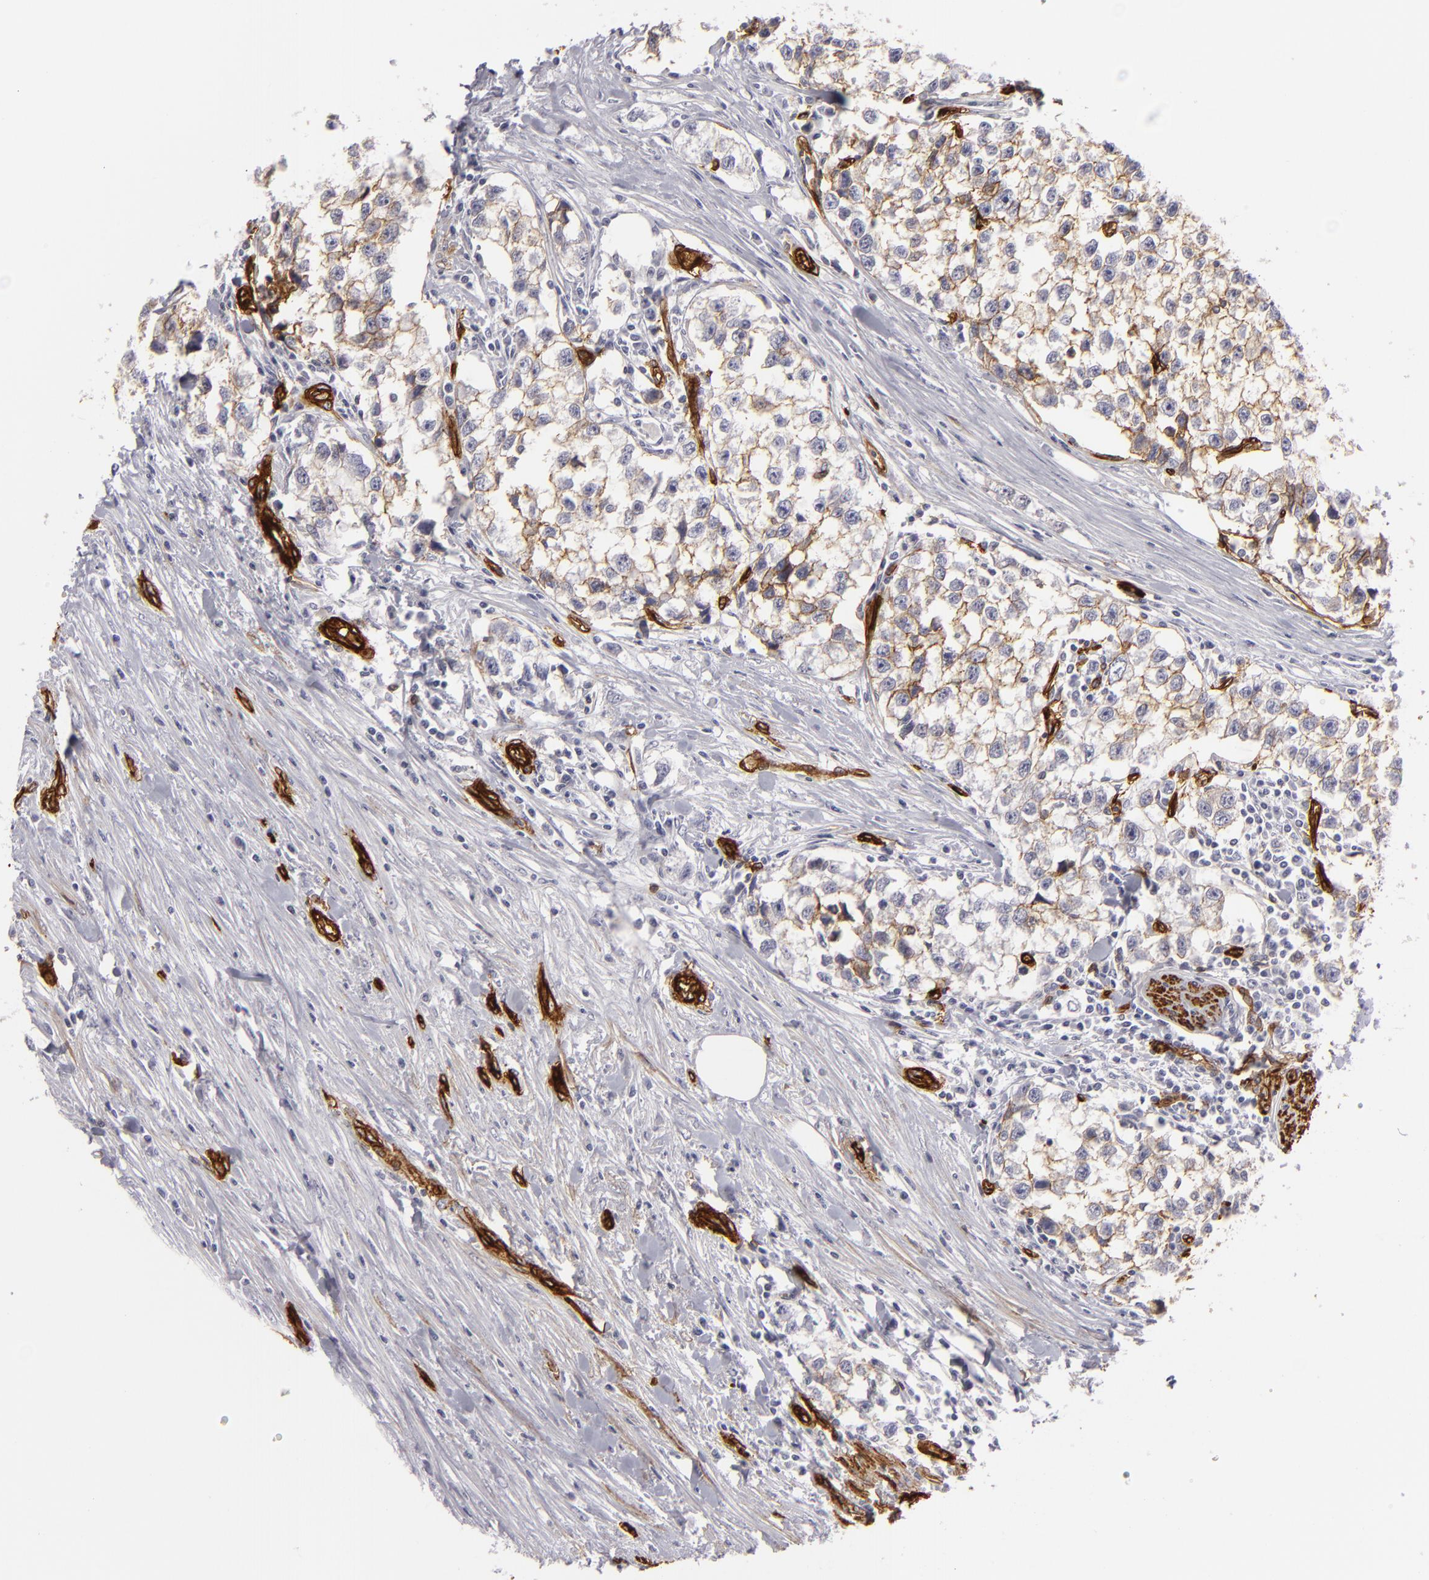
{"staining": {"intensity": "moderate", "quantity": ">75%", "location": "cytoplasmic/membranous"}, "tissue": "testis cancer", "cell_type": "Tumor cells", "image_type": "cancer", "snomed": [{"axis": "morphology", "description": "Seminoma, NOS"}, {"axis": "morphology", "description": "Carcinoma, Embryonal, NOS"}, {"axis": "topography", "description": "Testis"}], "caption": "Approximately >75% of tumor cells in testis cancer (seminoma) reveal moderate cytoplasmic/membranous protein positivity as visualized by brown immunohistochemical staining.", "gene": "MCAM", "patient": {"sex": "male", "age": 30}}